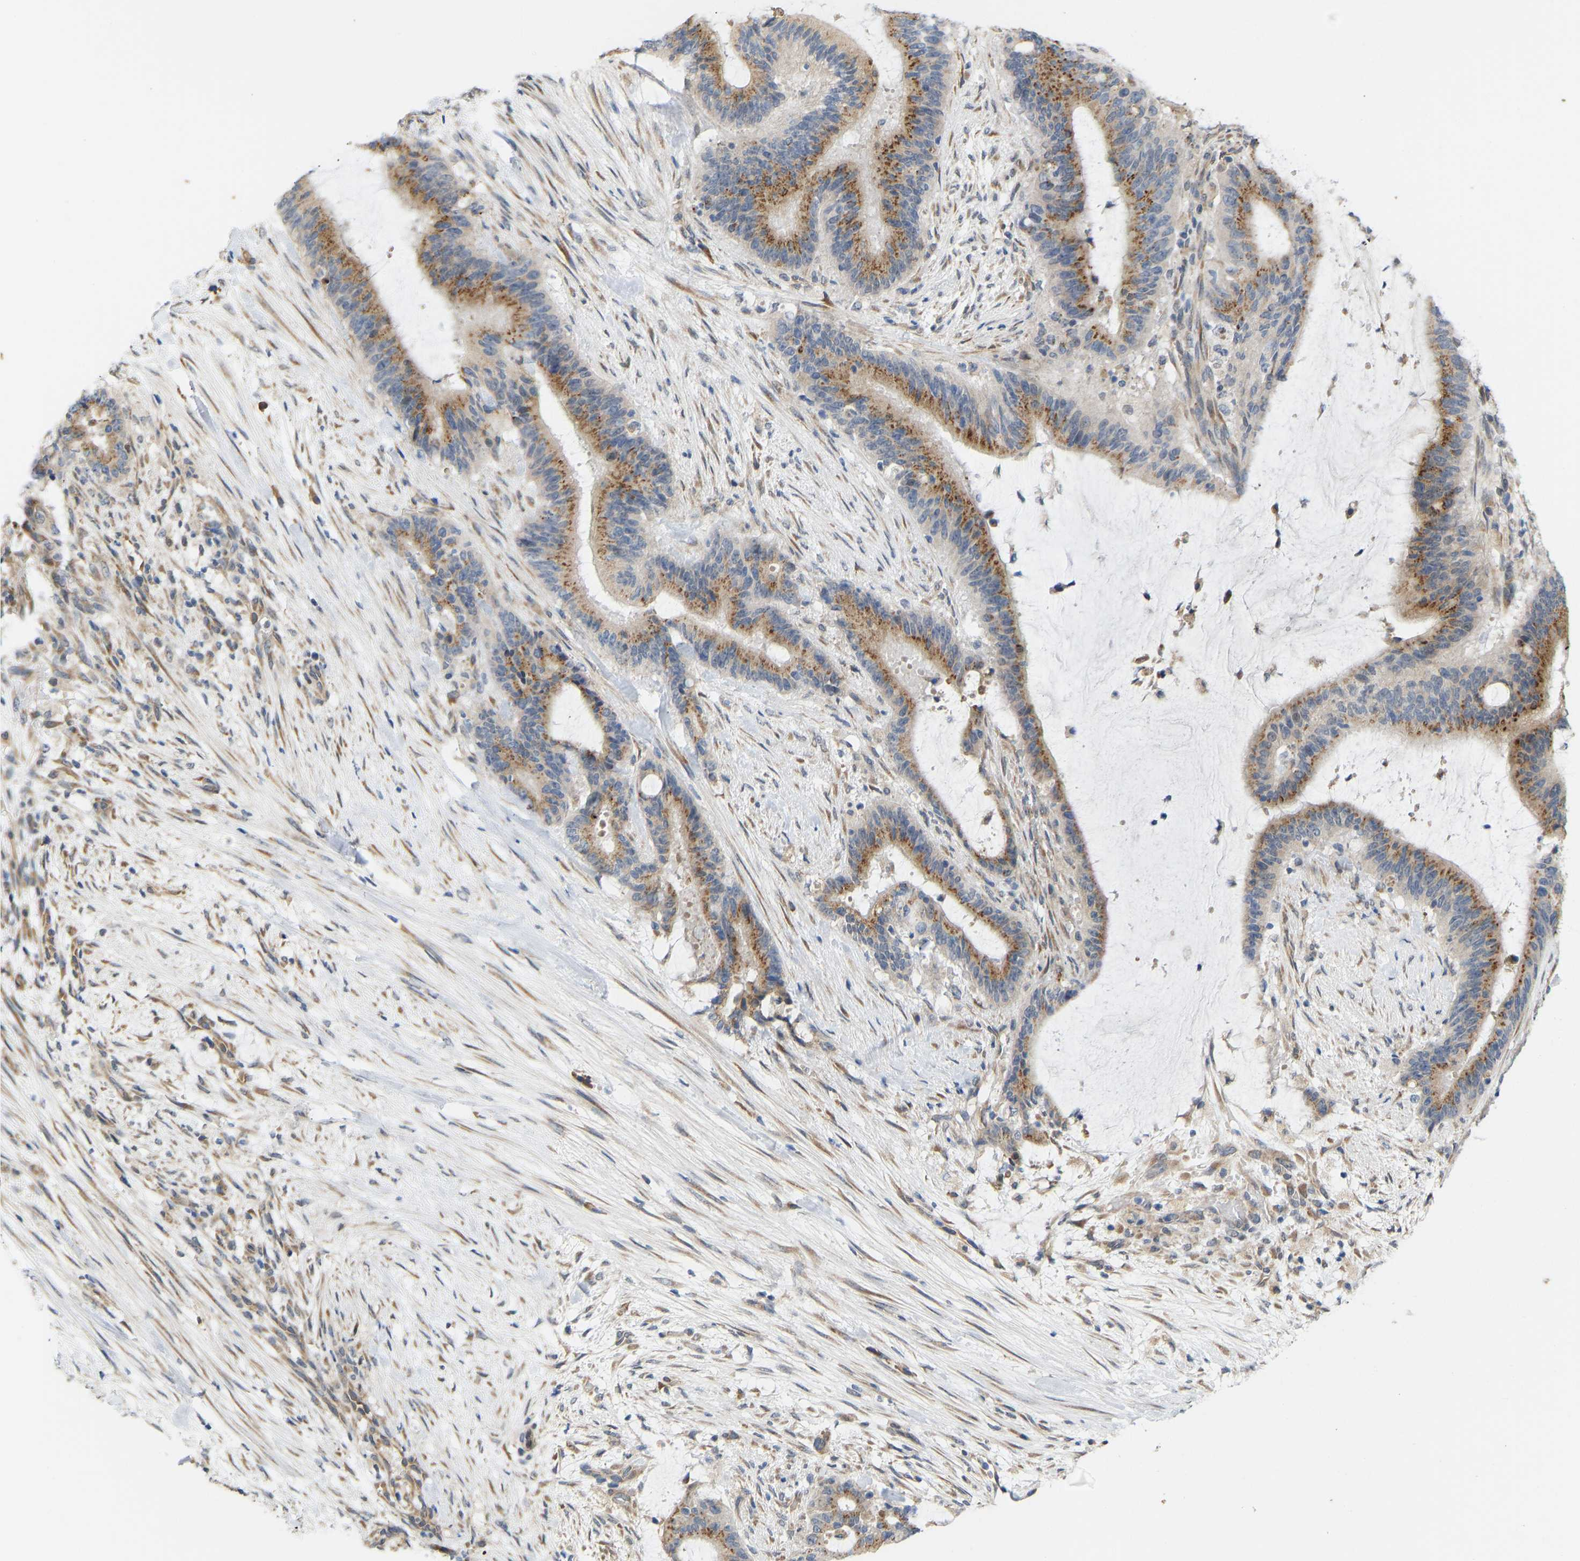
{"staining": {"intensity": "moderate", "quantity": ">75%", "location": "cytoplasmic/membranous"}, "tissue": "liver cancer", "cell_type": "Tumor cells", "image_type": "cancer", "snomed": [{"axis": "morphology", "description": "Normal tissue, NOS"}, {"axis": "morphology", "description": "Cholangiocarcinoma"}, {"axis": "topography", "description": "Liver"}, {"axis": "topography", "description": "Peripheral nerve tissue"}], "caption": "Immunohistochemistry photomicrograph of neoplastic tissue: liver cholangiocarcinoma stained using immunohistochemistry (IHC) demonstrates medium levels of moderate protein expression localized specifically in the cytoplasmic/membranous of tumor cells, appearing as a cytoplasmic/membranous brown color.", "gene": "BEND3", "patient": {"sex": "female", "age": 73}}